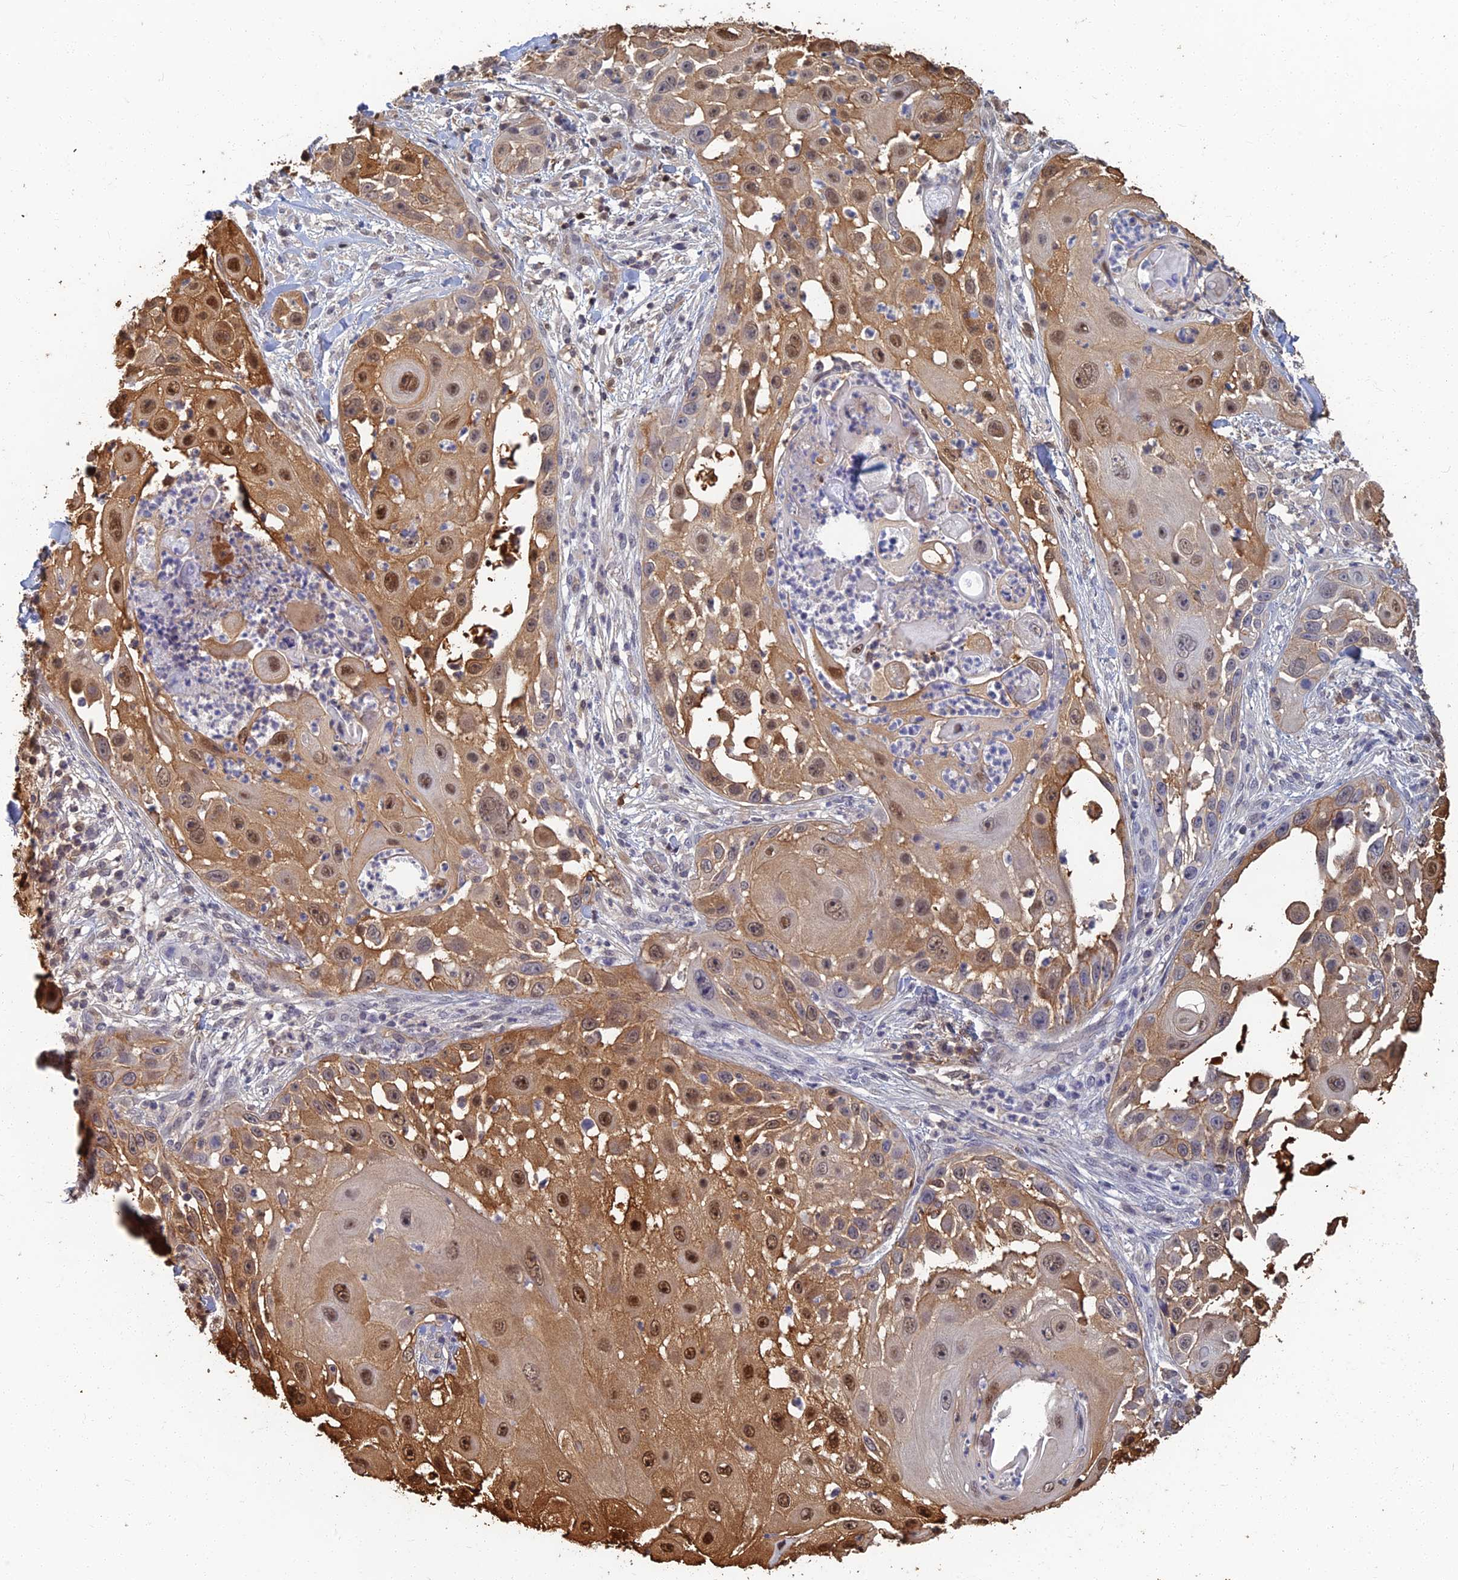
{"staining": {"intensity": "moderate", "quantity": ">75%", "location": "cytoplasmic/membranous,nuclear"}, "tissue": "skin cancer", "cell_type": "Tumor cells", "image_type": "cancer", "snomed": [{"axis": "morphology", "description": "Squamous cell carcinoma, NOS"}, {"axis": "topography", "description": "Skin"}], "caption": "Skin cancer (squamous cell carcinoma) tissue reveals moderate cytoplasmic/membranous and nuclear positivity in about >75% of tumor cells (Stains: DAB in brown, nuclei in blue, Microscopy: brightfield microscopy at high magnification).", "gene": "LRRN3", "patient": {"sex": "female", "age": 44}}